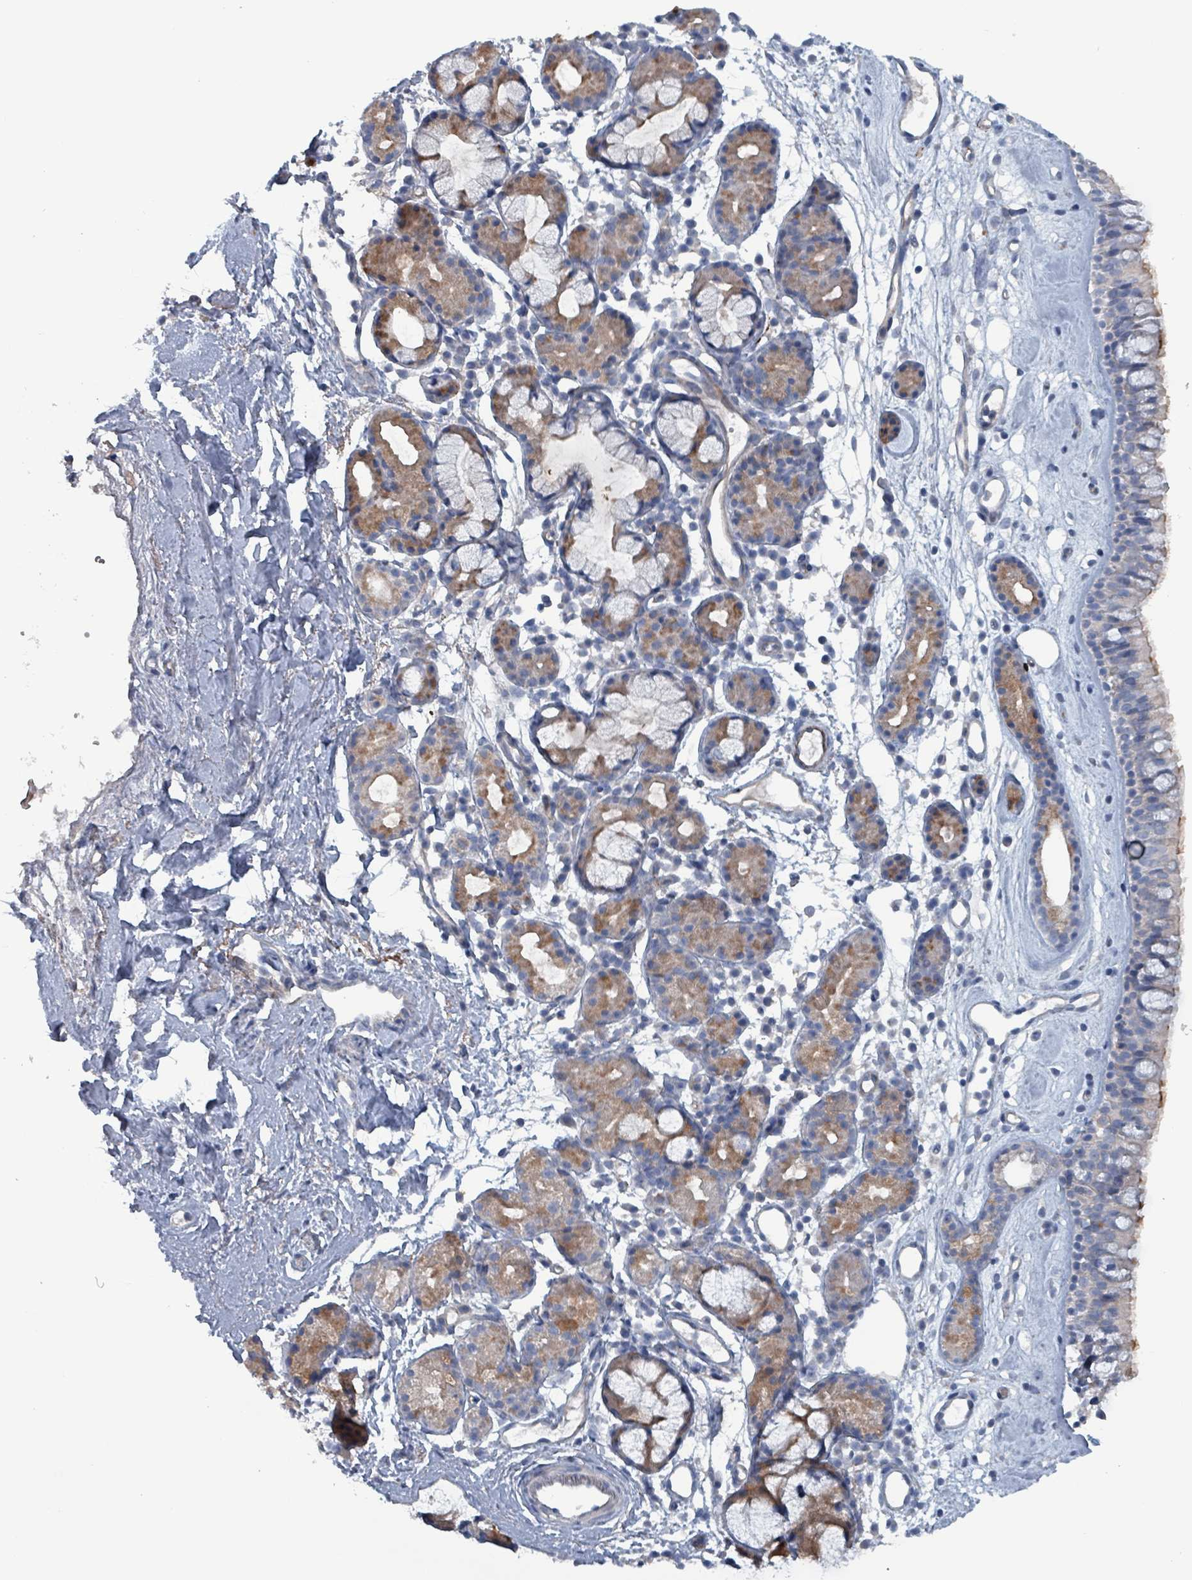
{"staining": {"intensity": "negative", "quantity": "none", "location": "none"}, "tissue": "nasopharynx", "cell_type": "Respiratory epithelial cells", "image_type": "normal", "snomed": [{"axis": "morphology", "description": "Normal tissue, NOS"}, {"axis": "topography", "description": "Nasopharynx"}], "caption": "High magnification brightfield microscopy of benign nasopharynx stained with DAB (brown) and counterstained with hematoxylin (blue): respiratory epithelial cells show no significant staining.", "gene": "TAAR5", "patient": {"sex": "male", "age": 82}}